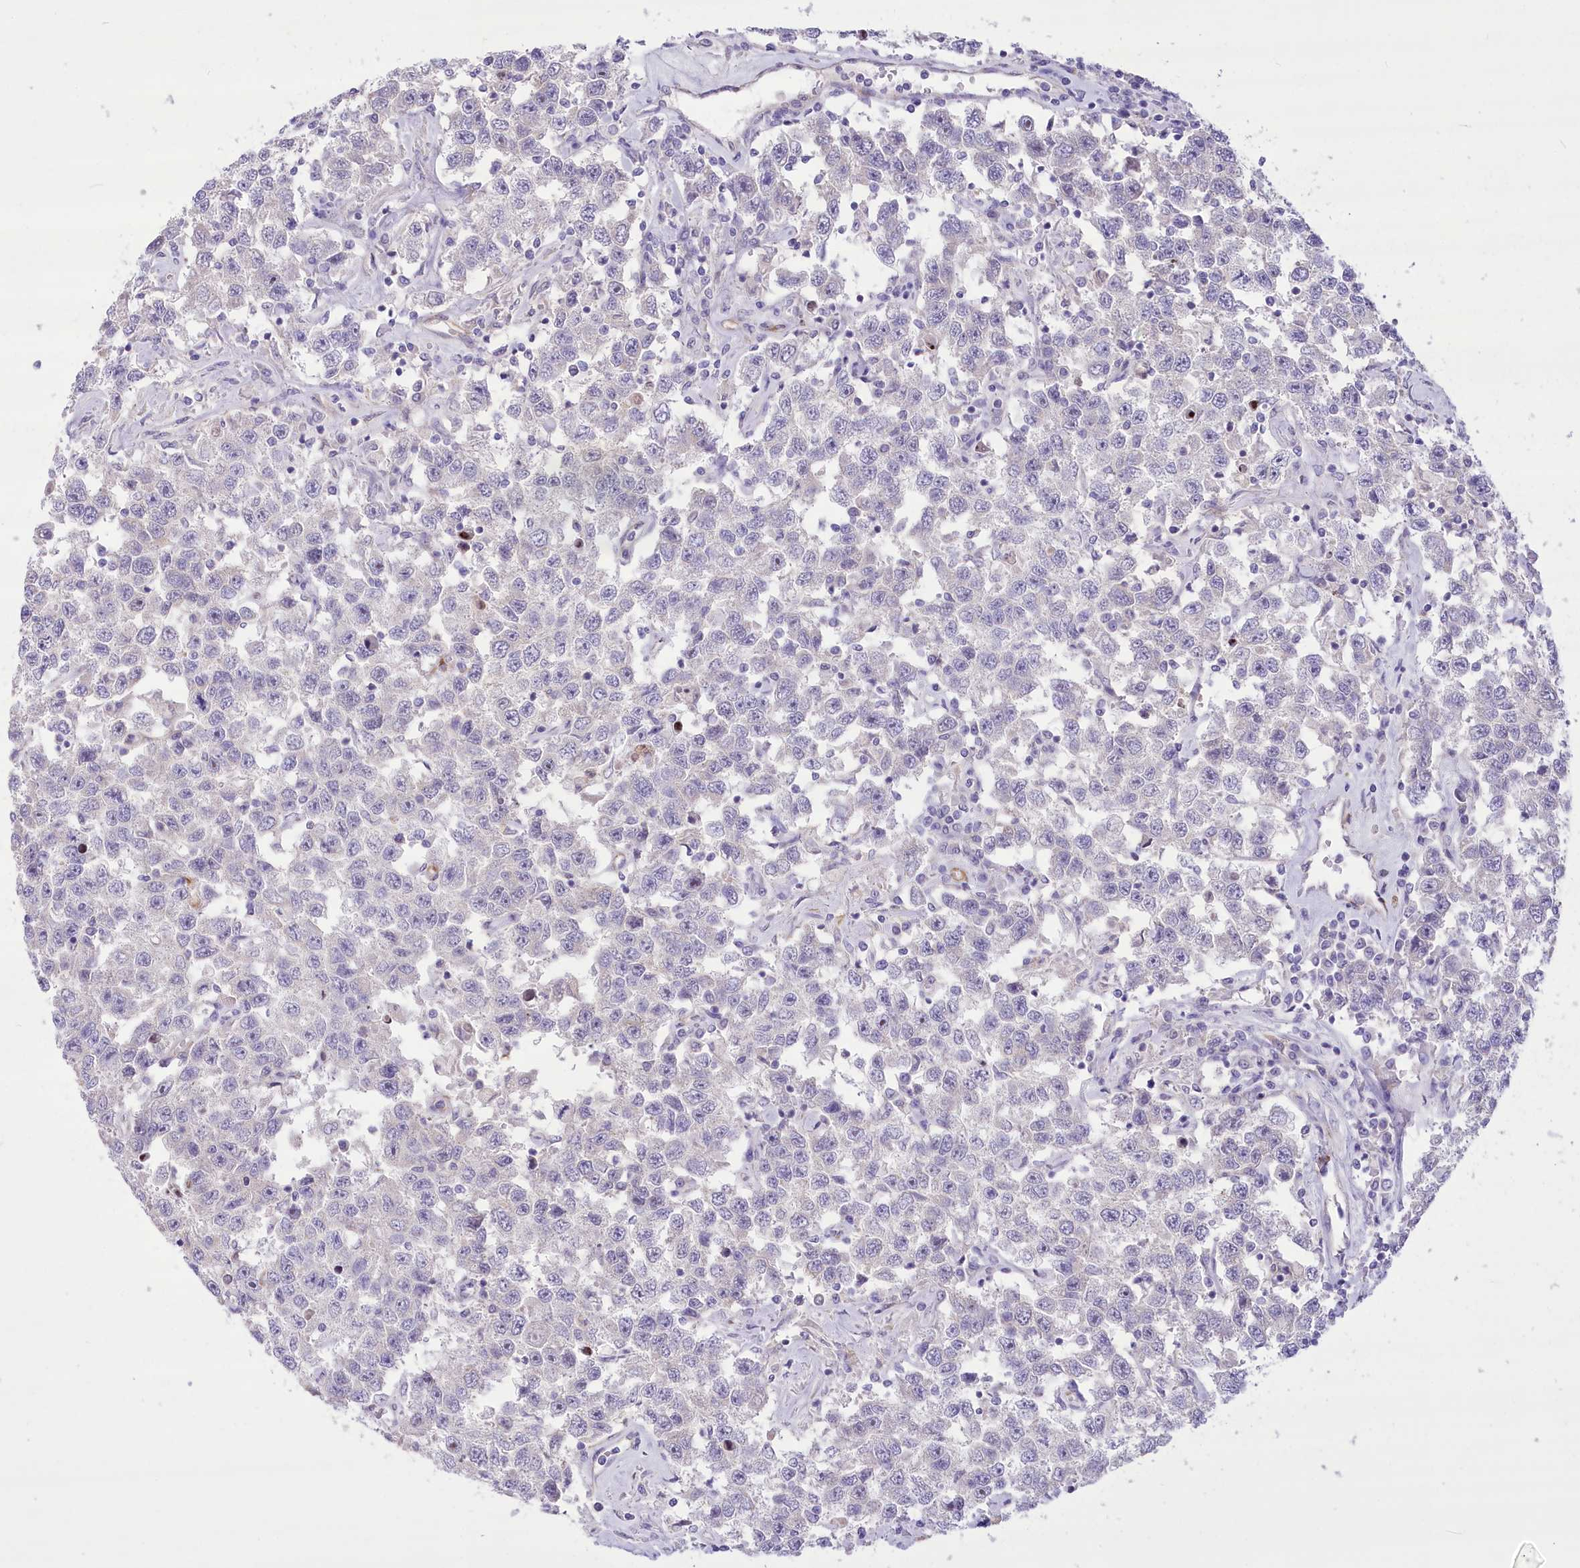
{"staining": {"intensity": "negative", "quantity": "none", "location": "none"}, "tissue": "testis cancer", "cell_type": "Tumor cells", "image_type": "cancer", "snomed": [{"axis": "morphology", "description": "Seminoma, NOS"}, {"axis": "topography", "description": "Testis"}], "caption": "IHC histopathology image of neoplastic tissue: seminoma (testis) stained with DAB (3,3'-diaminobenzidine) exhibits no significant protein expression in tumor cells.", "gene": "ANGPTL3", "patient": {"sex": "male", "age": 41}}